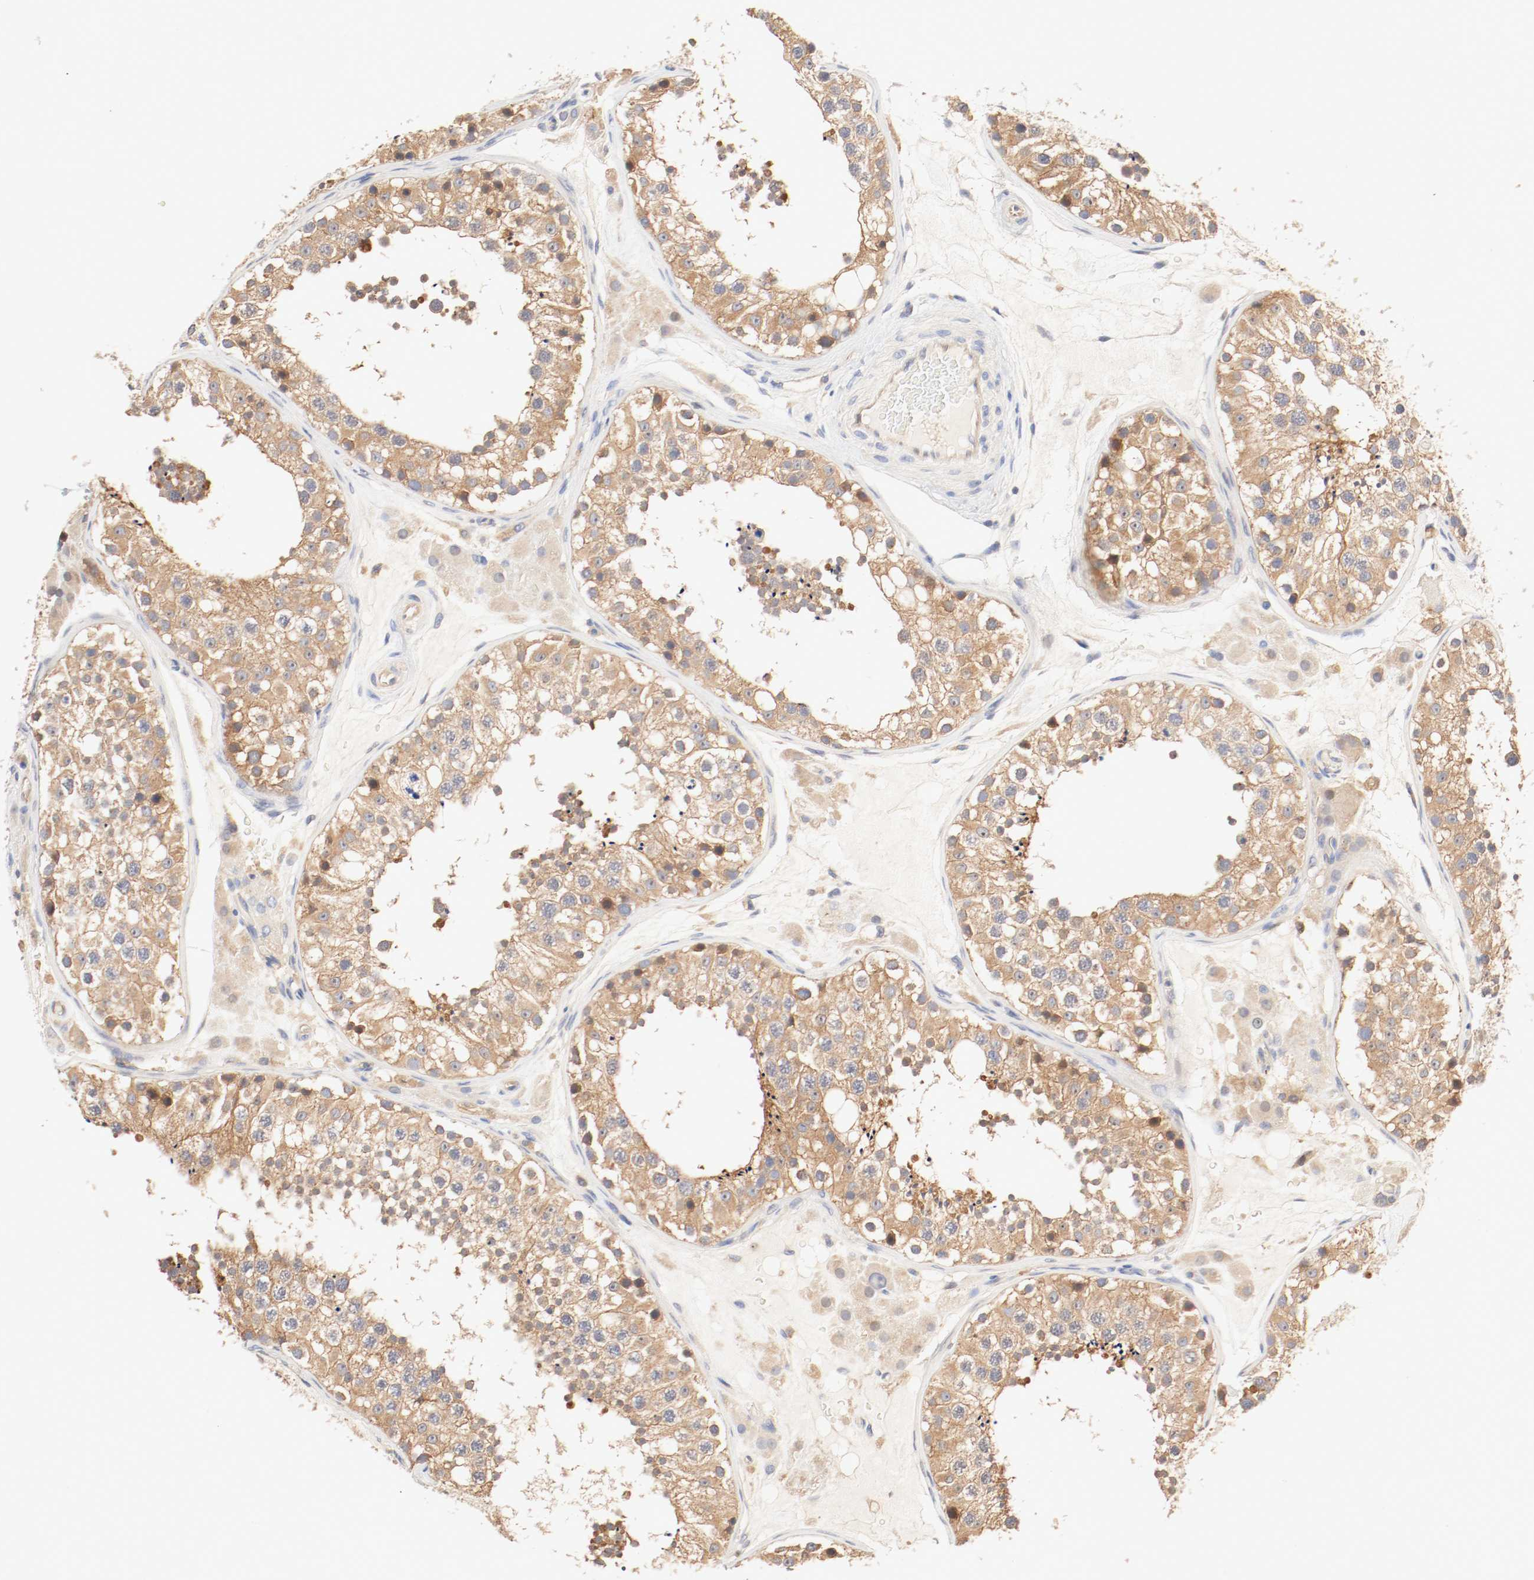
{"staining": {"intensity": "moderate", "quantity": ">75%", "location": "cytoplasmic/membranous"}, "tissue": "testis", "cell_type": "Cells in seminiferous ducts", "image_type": "normal", "snomed": [{"axis": "morphology", "description": "Normal tissue, NOS"}, {"axis": "topography", "description": "Testis"}], "caption": "Protein expression analysis of normal human testis reveals moderate cytoplasmic/membranous positivity in about >75% of cells in seminiferous ducts.", "gene": "GIT1", "patient": {"sex": "male", "age": 26}}